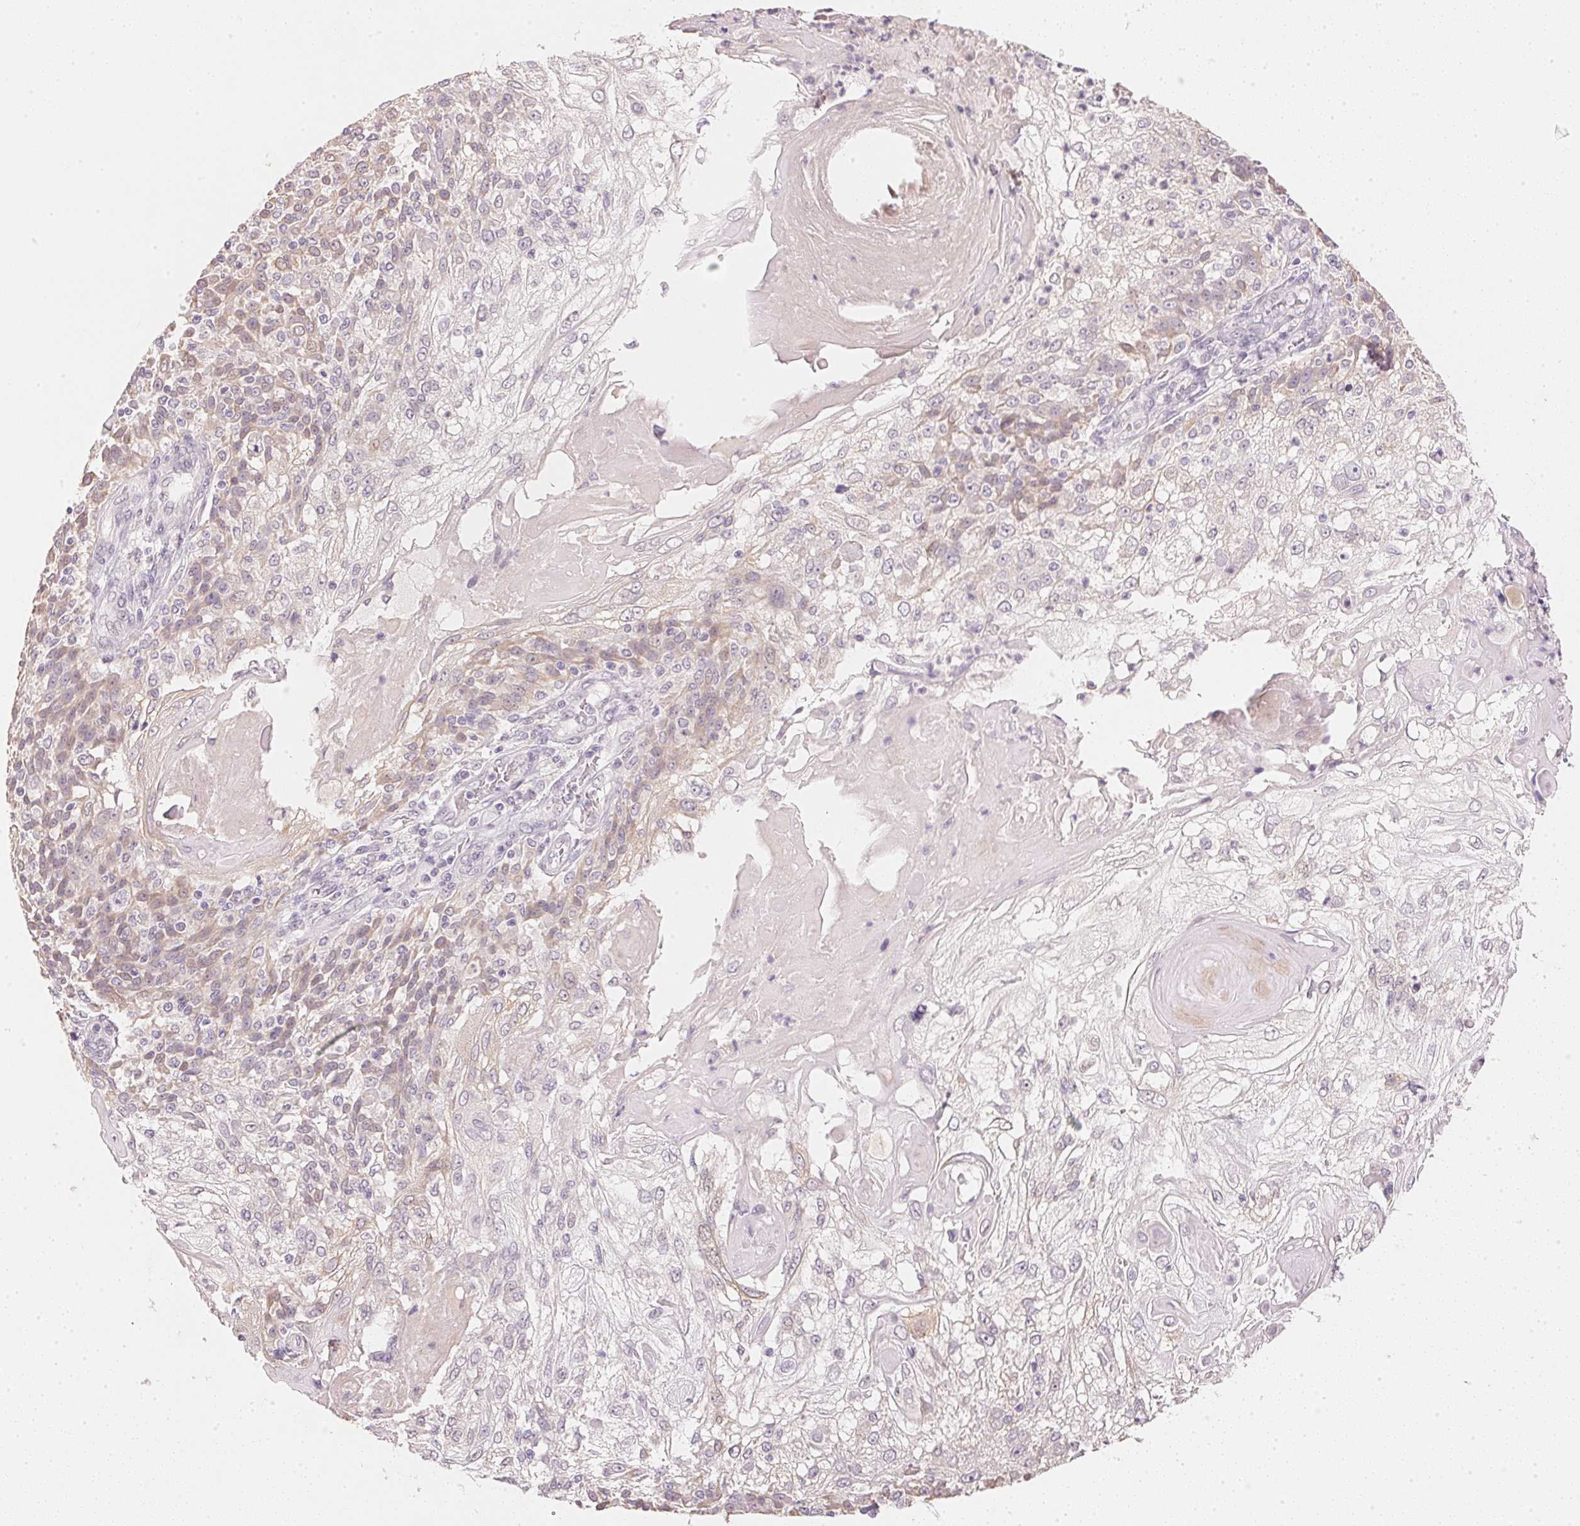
{"staining": {"intensity": "weak", "quantity": "<25%", "location": "cytoplasmic/membranous"}, "tissue": "skin cancer", "cell_type": "Tumor cells", "image_type": "cancer", "snomed": [{"axis": "morphology", "description": "Normal tissue, NOS"}, {"axis": "morphology", "description": "Squamous cell carcinoma, NOS"}, {"axis": "topography", "description": "Skin"}], "caption": "Human skin cancer (squamous cell carcinoma) stained for a protein using immunohistochemistry (IHC) reveals no expression in tumor cells.", "gene": "DHCR24", "patient": {"sex": "female", "age": 83}}